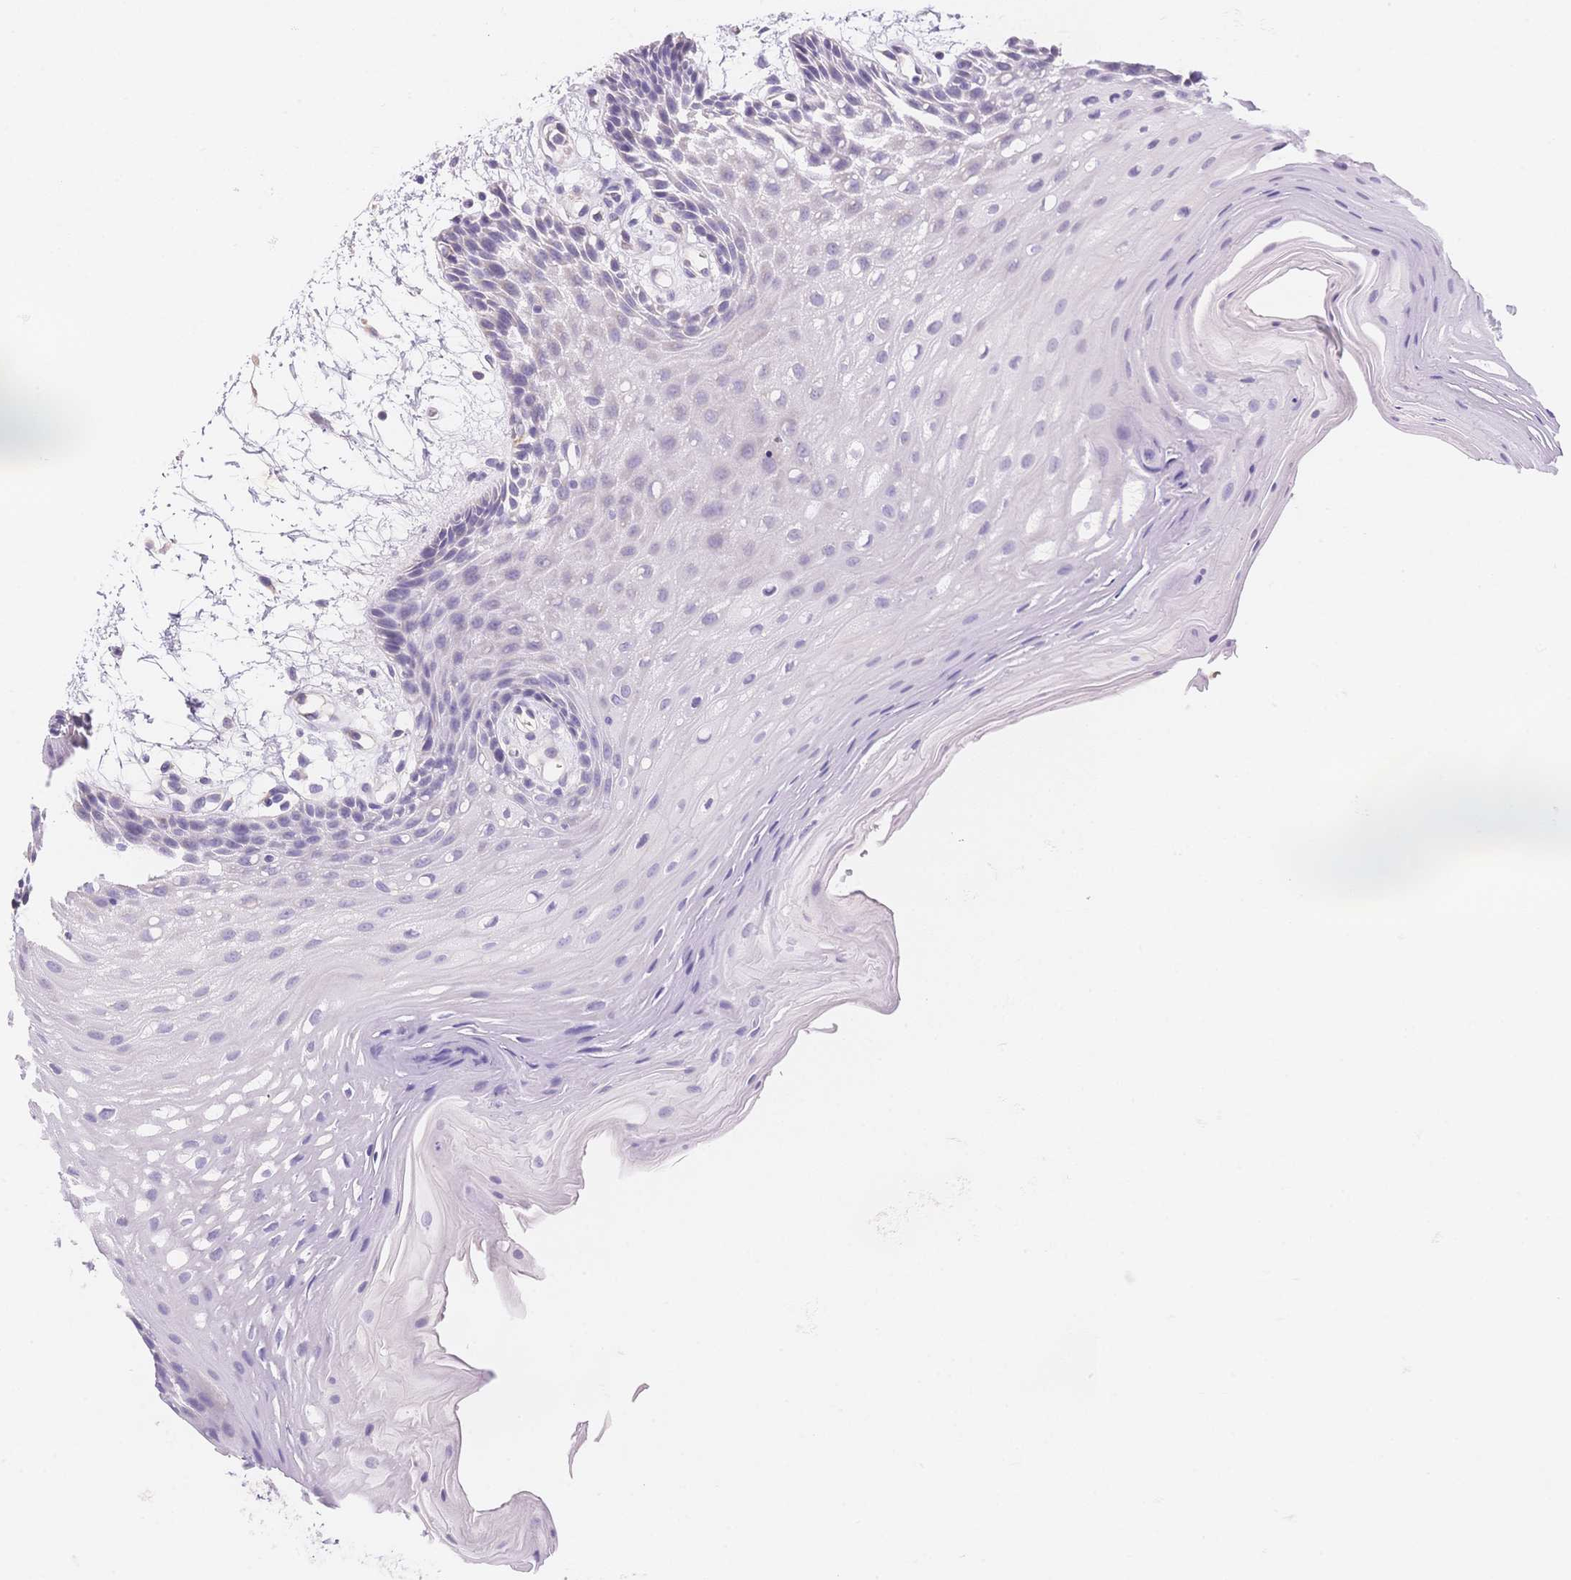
{"staining": {"intensity": "negative", "quantity": "none", "location": "none"}, "tissue": "oral mucosa", "cell_type": "Squamous epithelial cells", "image_type": "normal", "snomed": [{"axis": "morphology", "description": "Normal tissue, NOS"}, {"axis": "morphology", "description": "Squamous cell carcinoma, NOS"}, {"axis": "topography", "description": "Oral tissue"}, {"axis": "topography", "description": "Tounge, NOS"}, {"axis": "topography", "description": "Head-Neck"}], "caption": "Squamous epithelial cells show no significant staining in benign oral mucosa.", "gene": "SMYD1", "patient": {"sex": "male", "age": 62}}